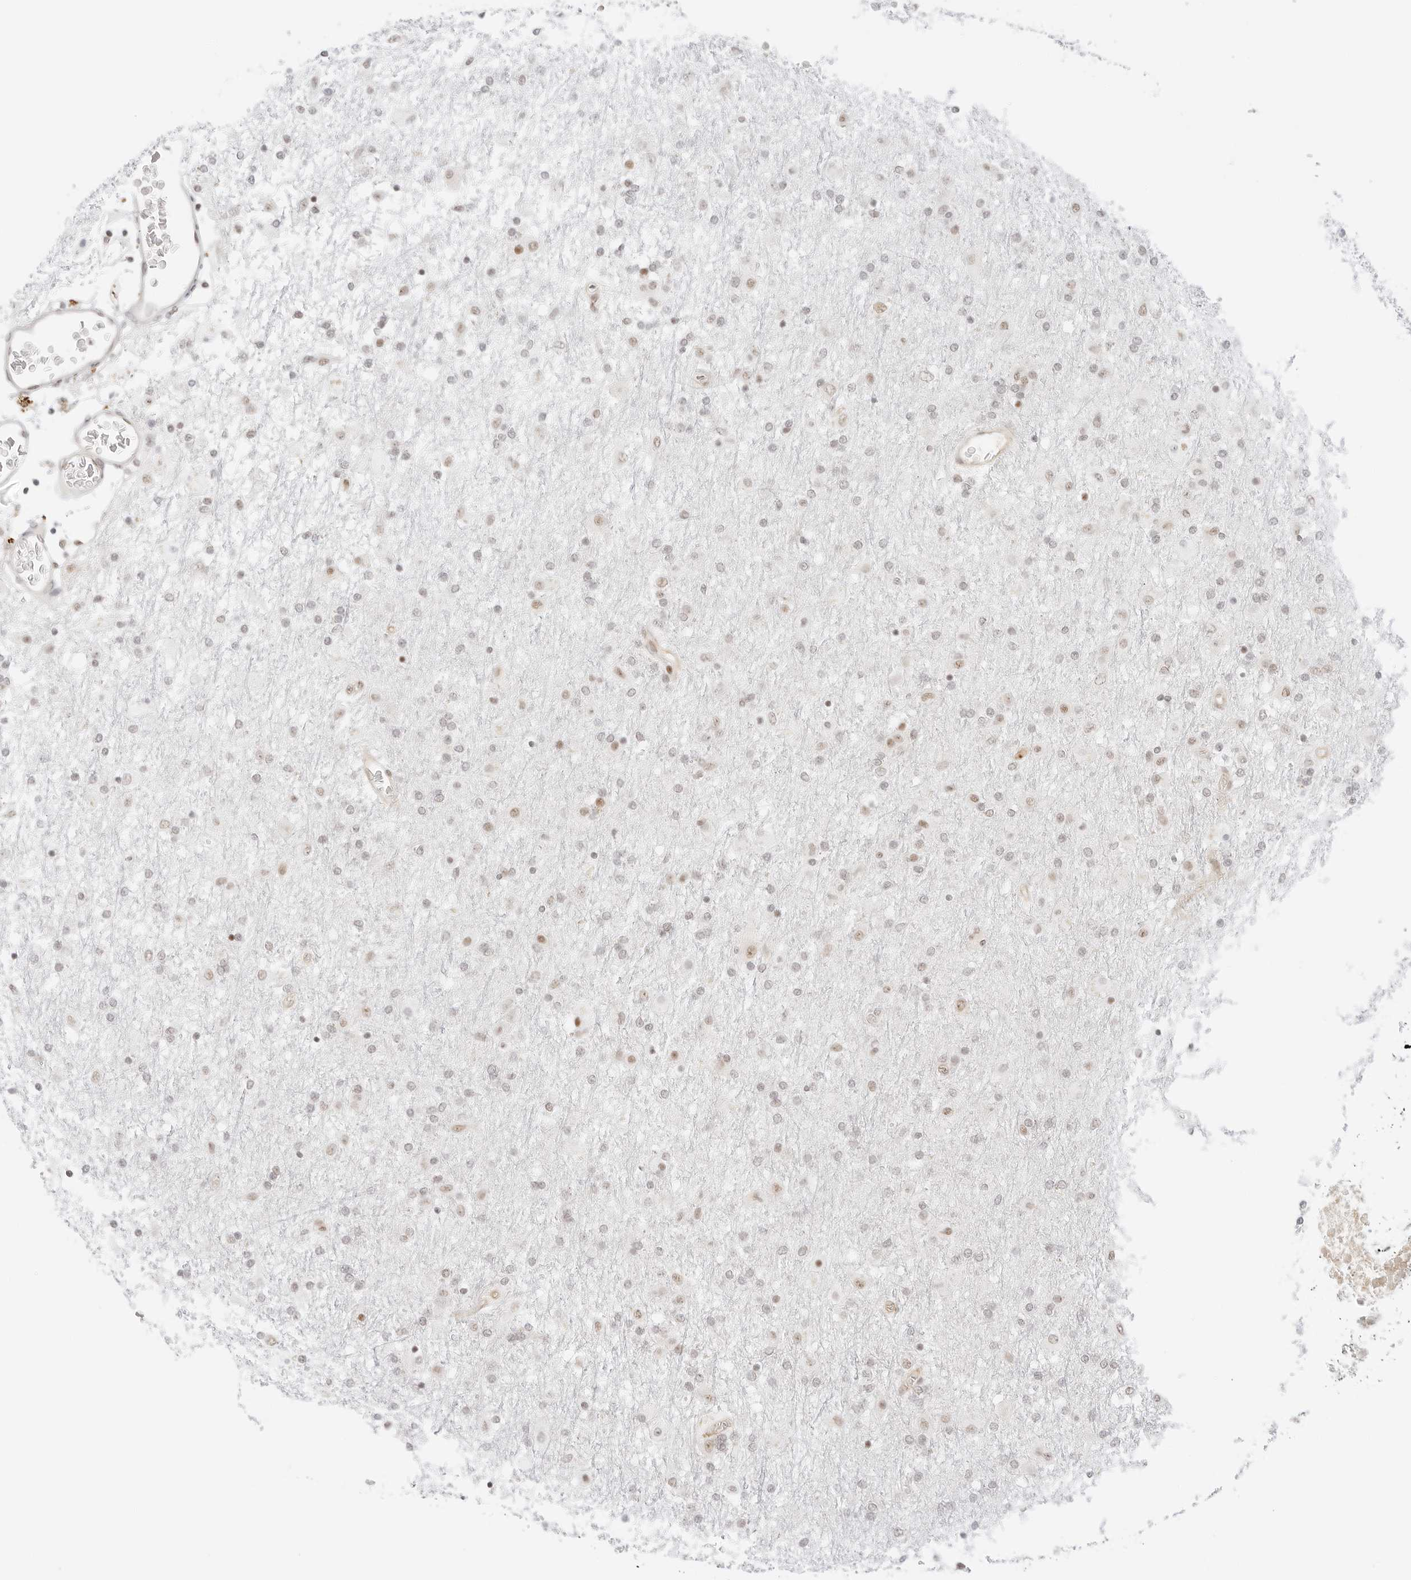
{"staining": {"intensity": "weak", "quantity": "<25%", "location": "nuclear"}, "tissue": "glioma", "cell_type": "Tumor cells", "image_type": "cancer", "snomed": [{"axis": "morphology", "description": "Glioma, malignant, Low grade"}, {"axis": "topography", "description": "Brain"}], "caption": "A high-resolution histopathology image shows IHC staining of malignant low-grade glioma, which exhibits no significant expression in tumor cells.", "gene": "ITGA6", "patient": {"sex": "male", "age": 65}}